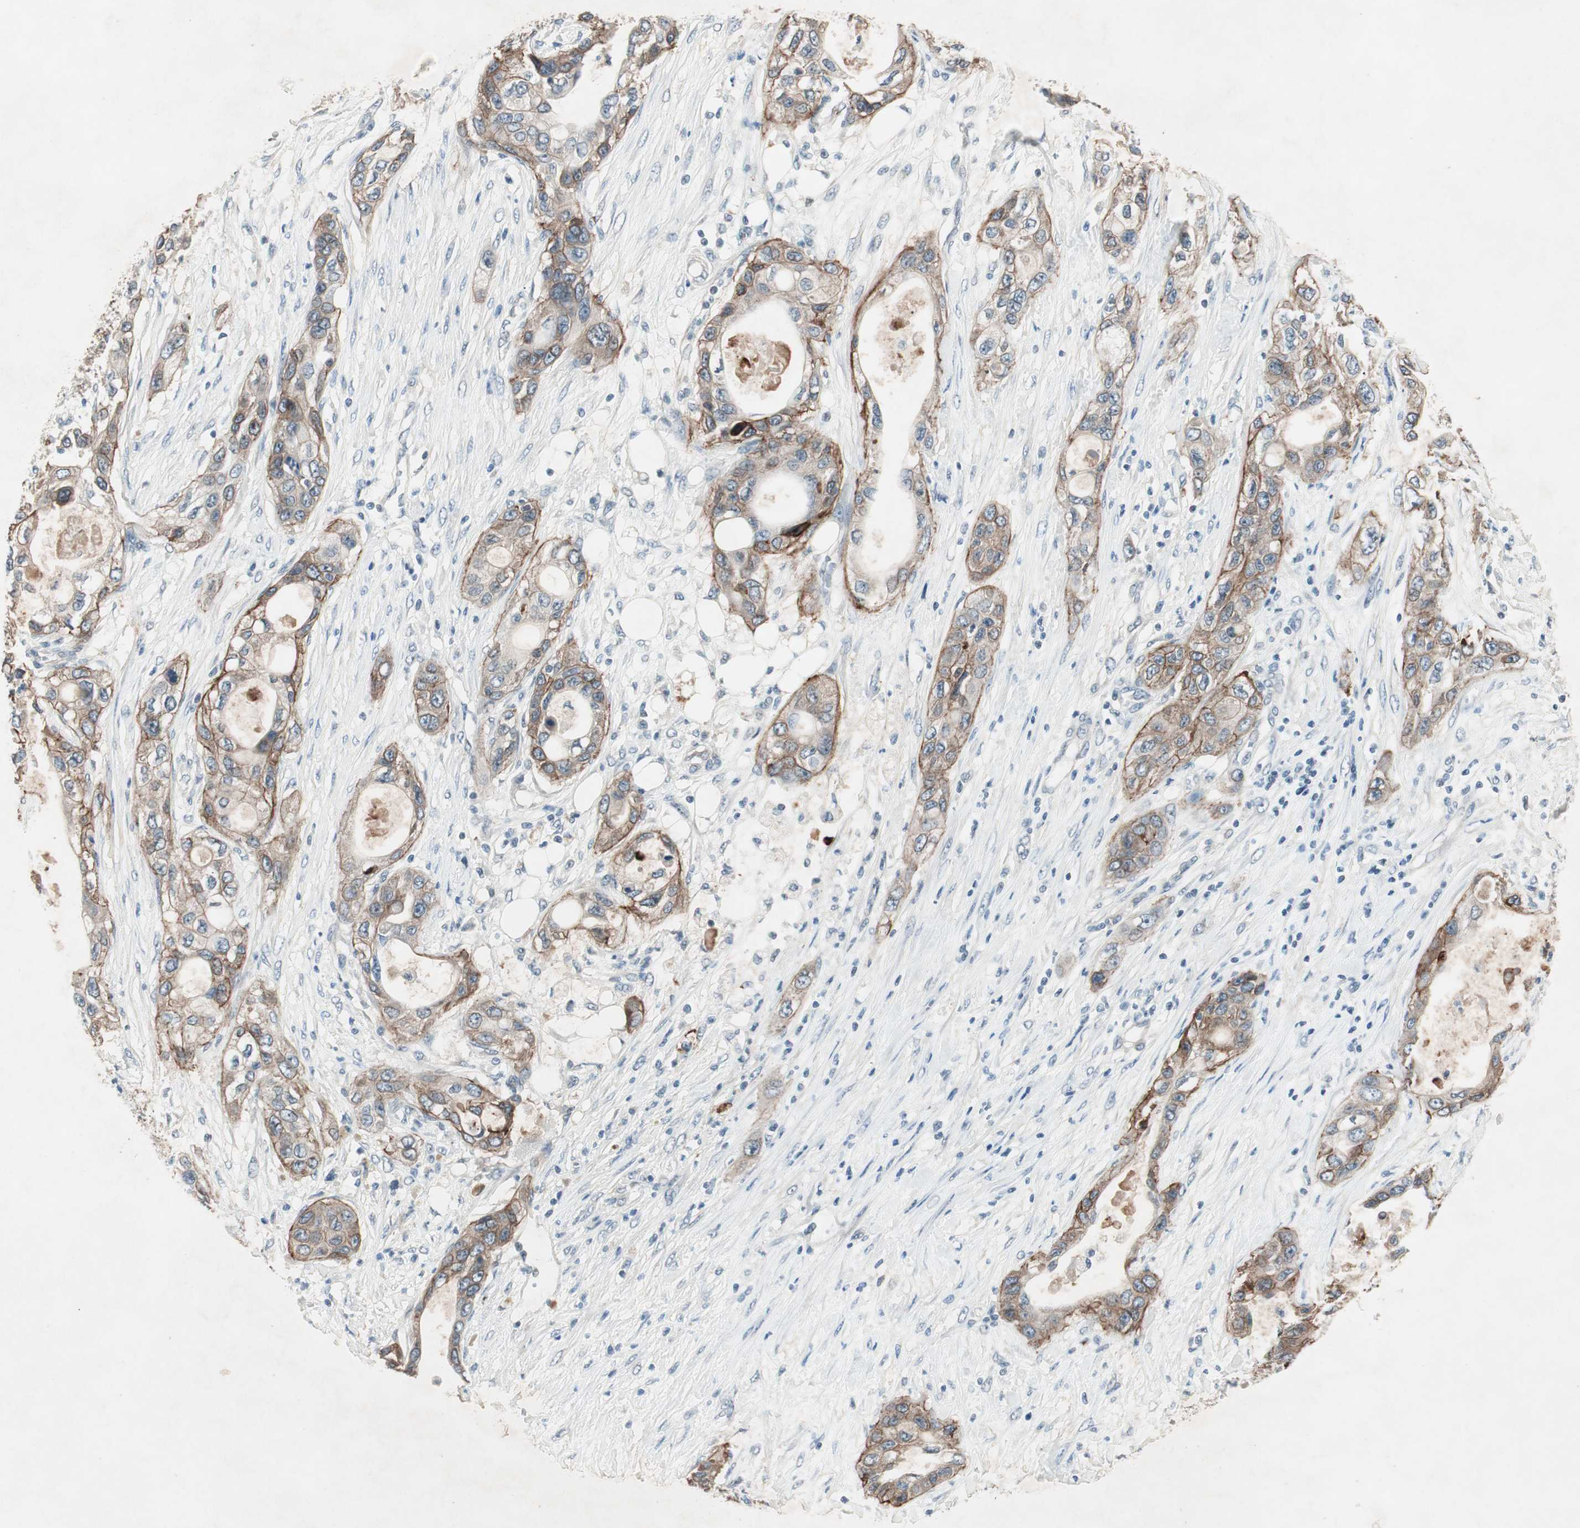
{"staining": {"intensity": "moderate", "quantity": ">75%", "location": "cytoplasmic/membranous"}, "tissue": "pancreatic cancer", "cell_type": "Tumor cells", "image_type": "cancer", "snomed": [{"axis": "morphology", "description": "Adenocarcinoma, NOS"}, {"axis": "topography", "description": "Pancreas"}], "caption": "This photomicrograph exhibits pancreatic adenocarcinoma stained with IHC to label a protein in brown. The cytoplasmic/membranous of tumor cells show moderate positivity for the protein. Nuclei are counter-stained blue.", "gene": "ITGB4", "patient": {"sex": "female", "age": 70}}